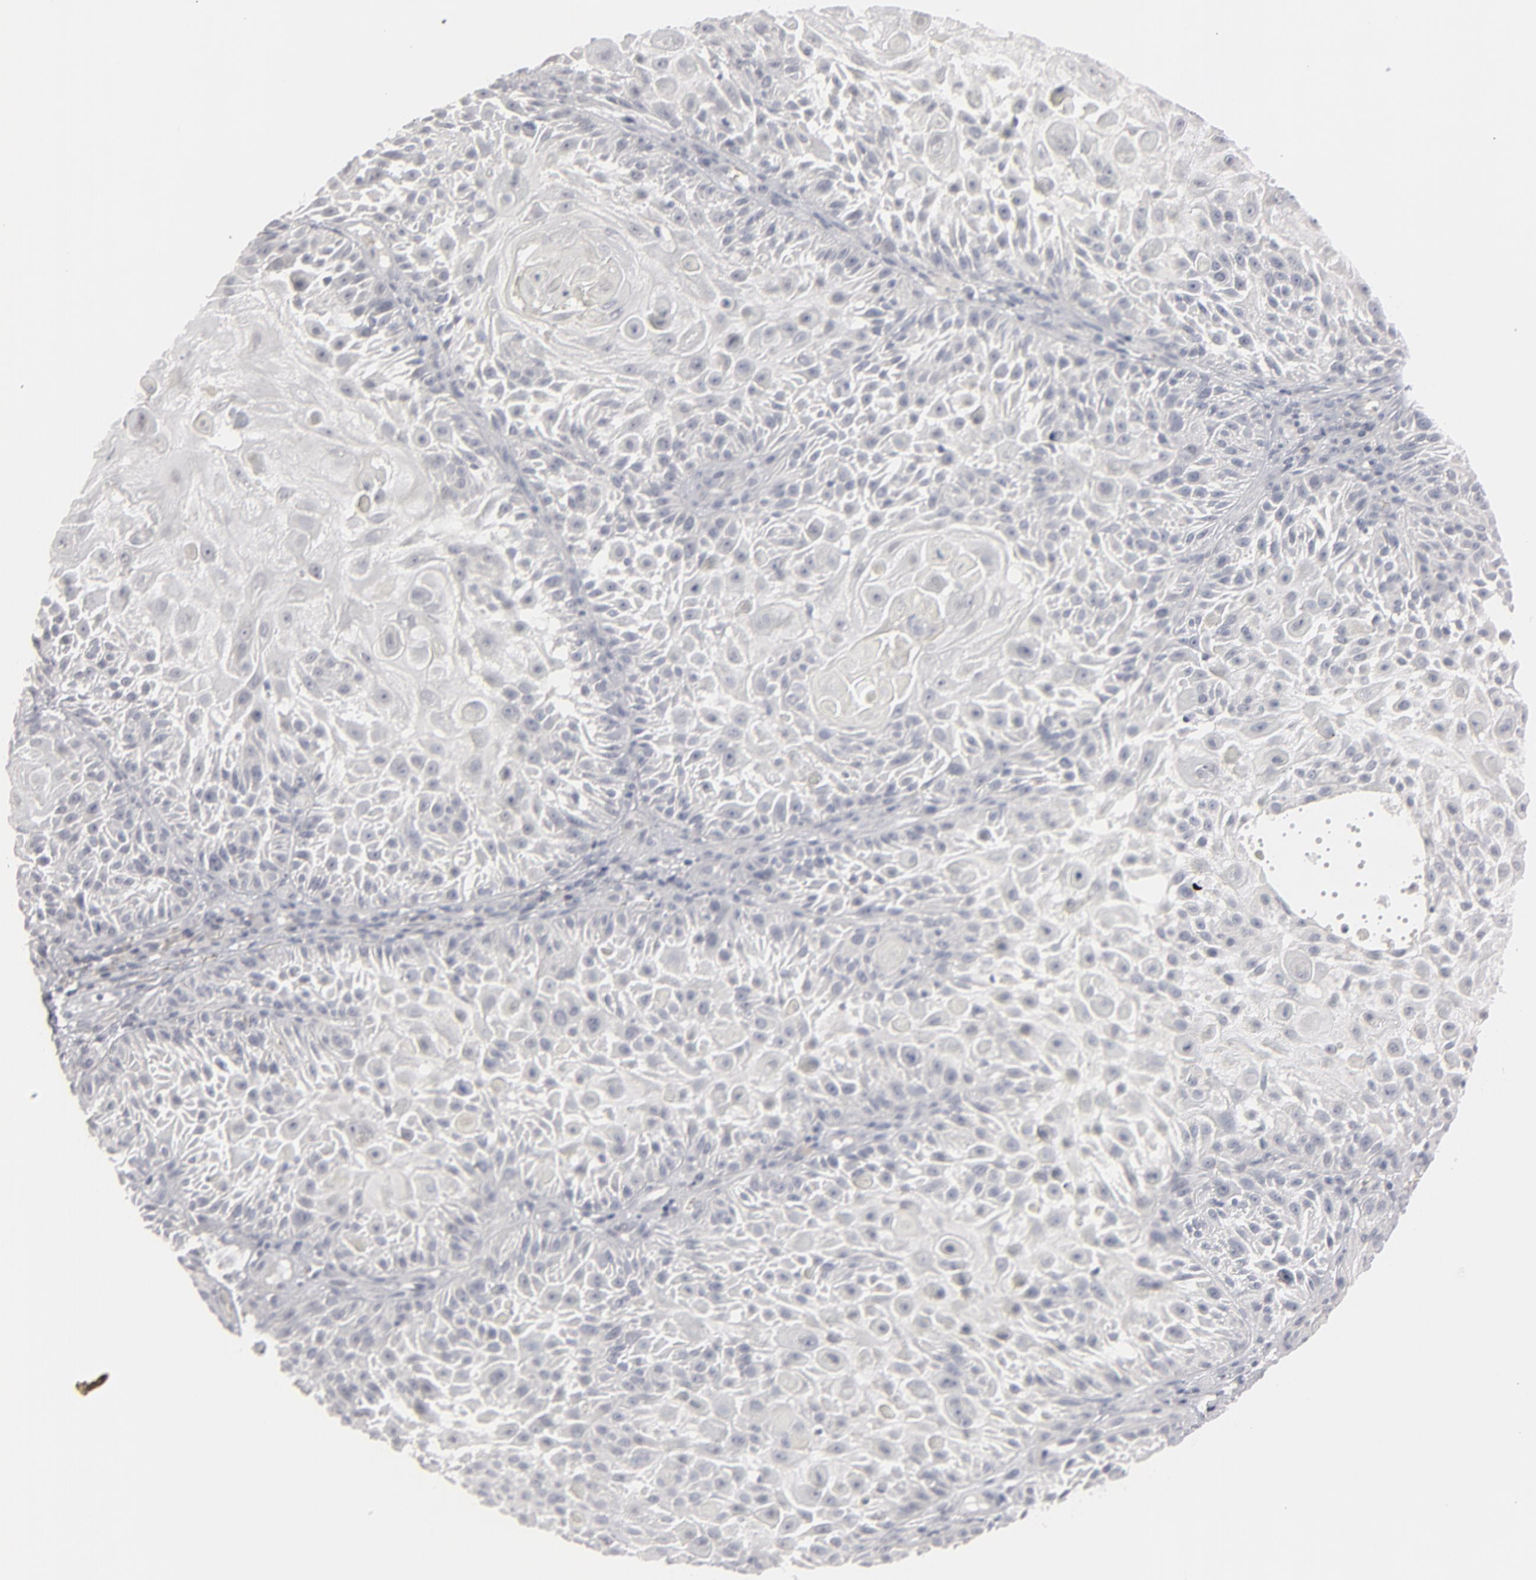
{"staining": {"intensity": "negative", "quantity": "none", "location": "none"}, "tissue": "skin cancer", "cell_type": "Tumor cells", "image_type": "cancer", "snomed": [{"axis": "morphology", "description": "Squamous cell carcinoma, NOS"}, {"axis": "topography", "description": "Skin"}], "caption": "Squamous cell carcinoma (skin) was stained to show a protein in brown. There is no significant positivity in tumor cells. The staining is performed using DAB (3,3'-diaminobenzidine) brown chromogen with nuclei counter-stained in using hematoxylin.", "gene": "KIAA1210", "patient": {"sex": "female", "age": 89}}